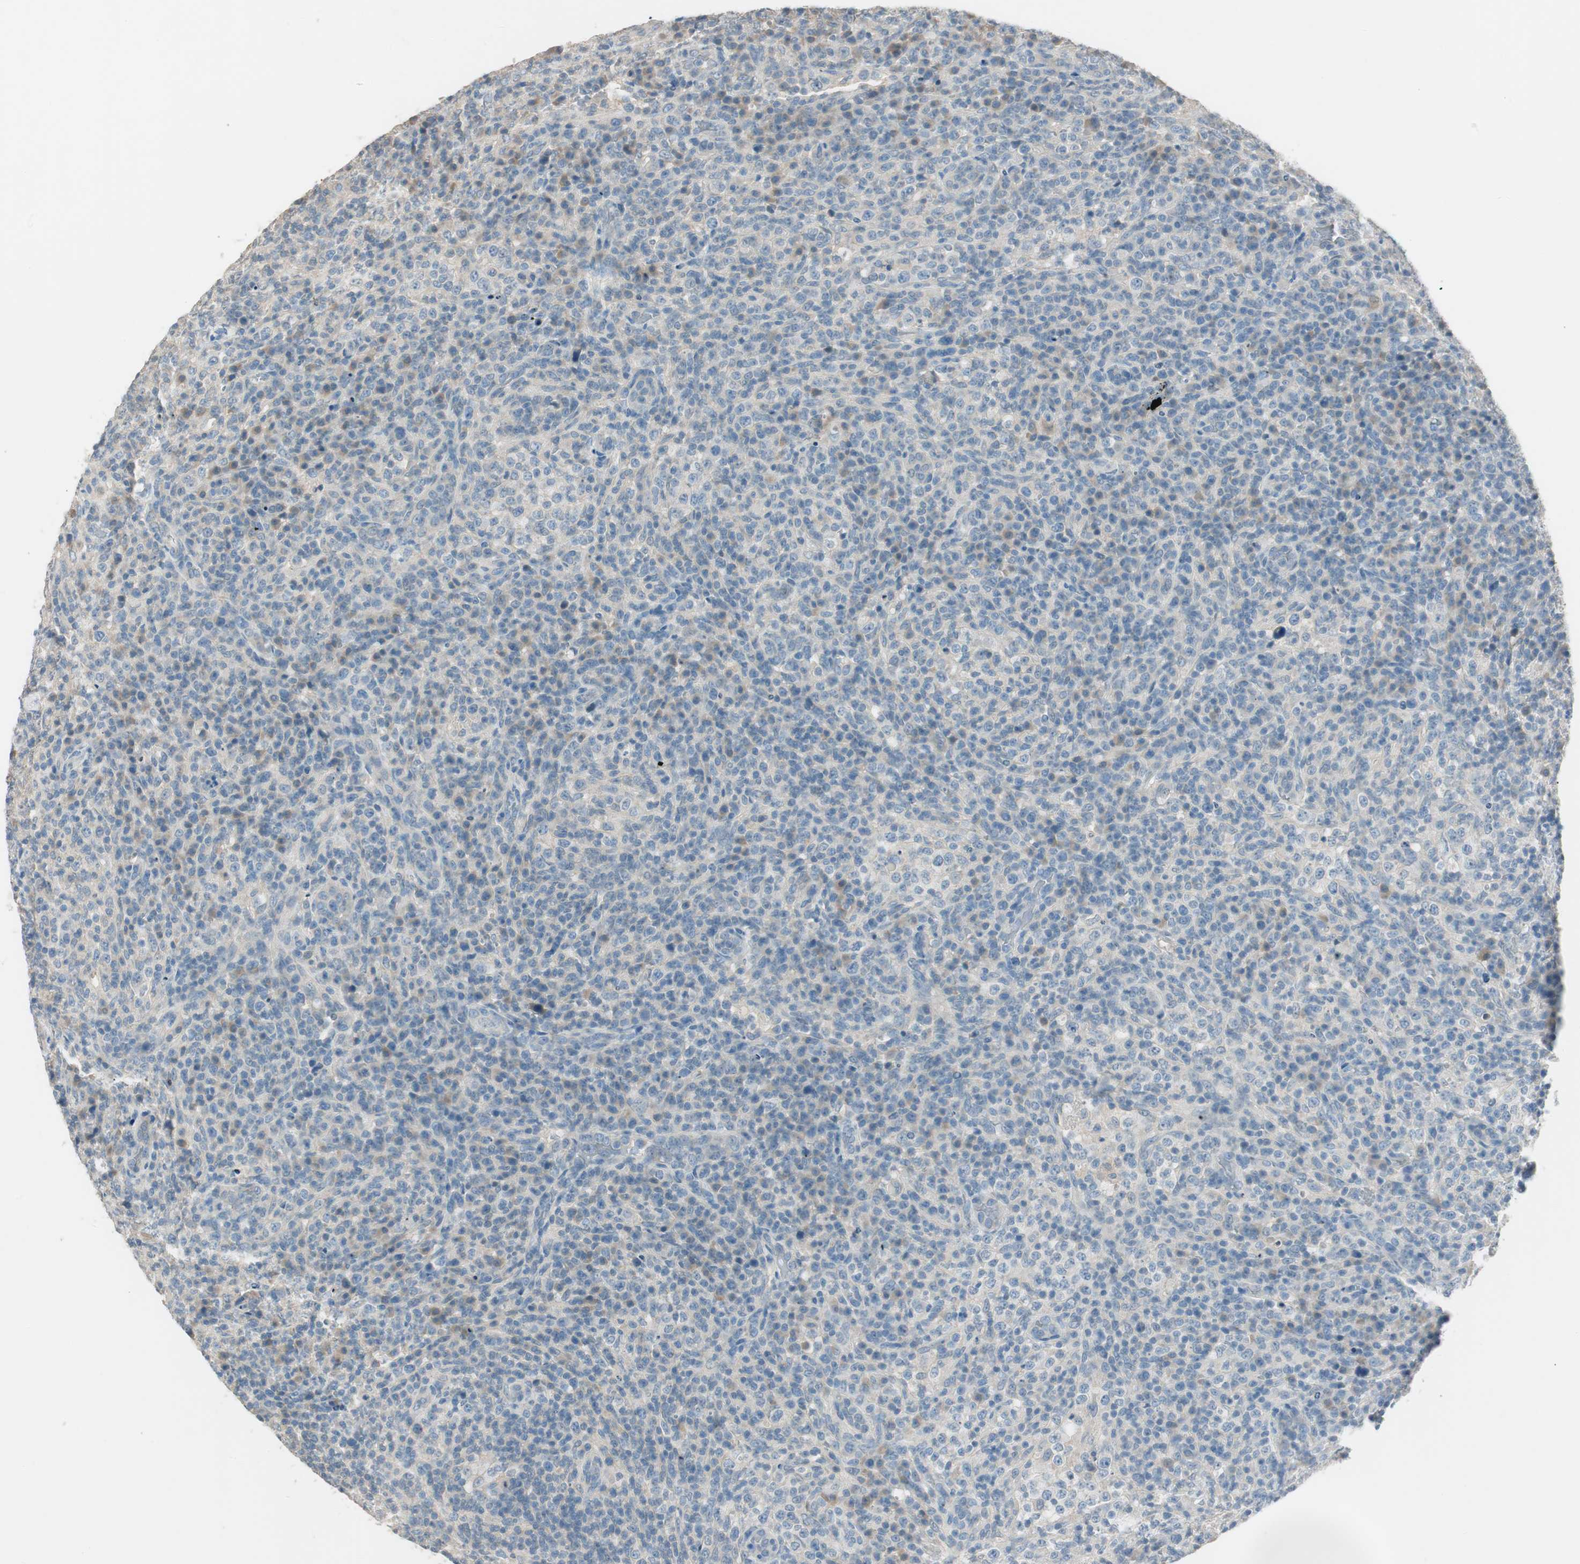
{"staining": {"intensity": "weak", "quantity": "<25%", "location": "cytoplasmic/membranous"}, "tissue": "lymphoma", "cell_type": "Tumor cells", "image_type": "cancer", "snomed": [{"axis": "morphology", "description": "Malignant lymphoma, non-Hodgkin's type, High grade"}, {"axis": "topography", "description": "Lymph node"}], "caption": "Lymphoma was stained to show a protein in brown. There is no significant expression in tumor cells.", "gene": "KHK", "patient": {"sex": "female", "age": 76}}